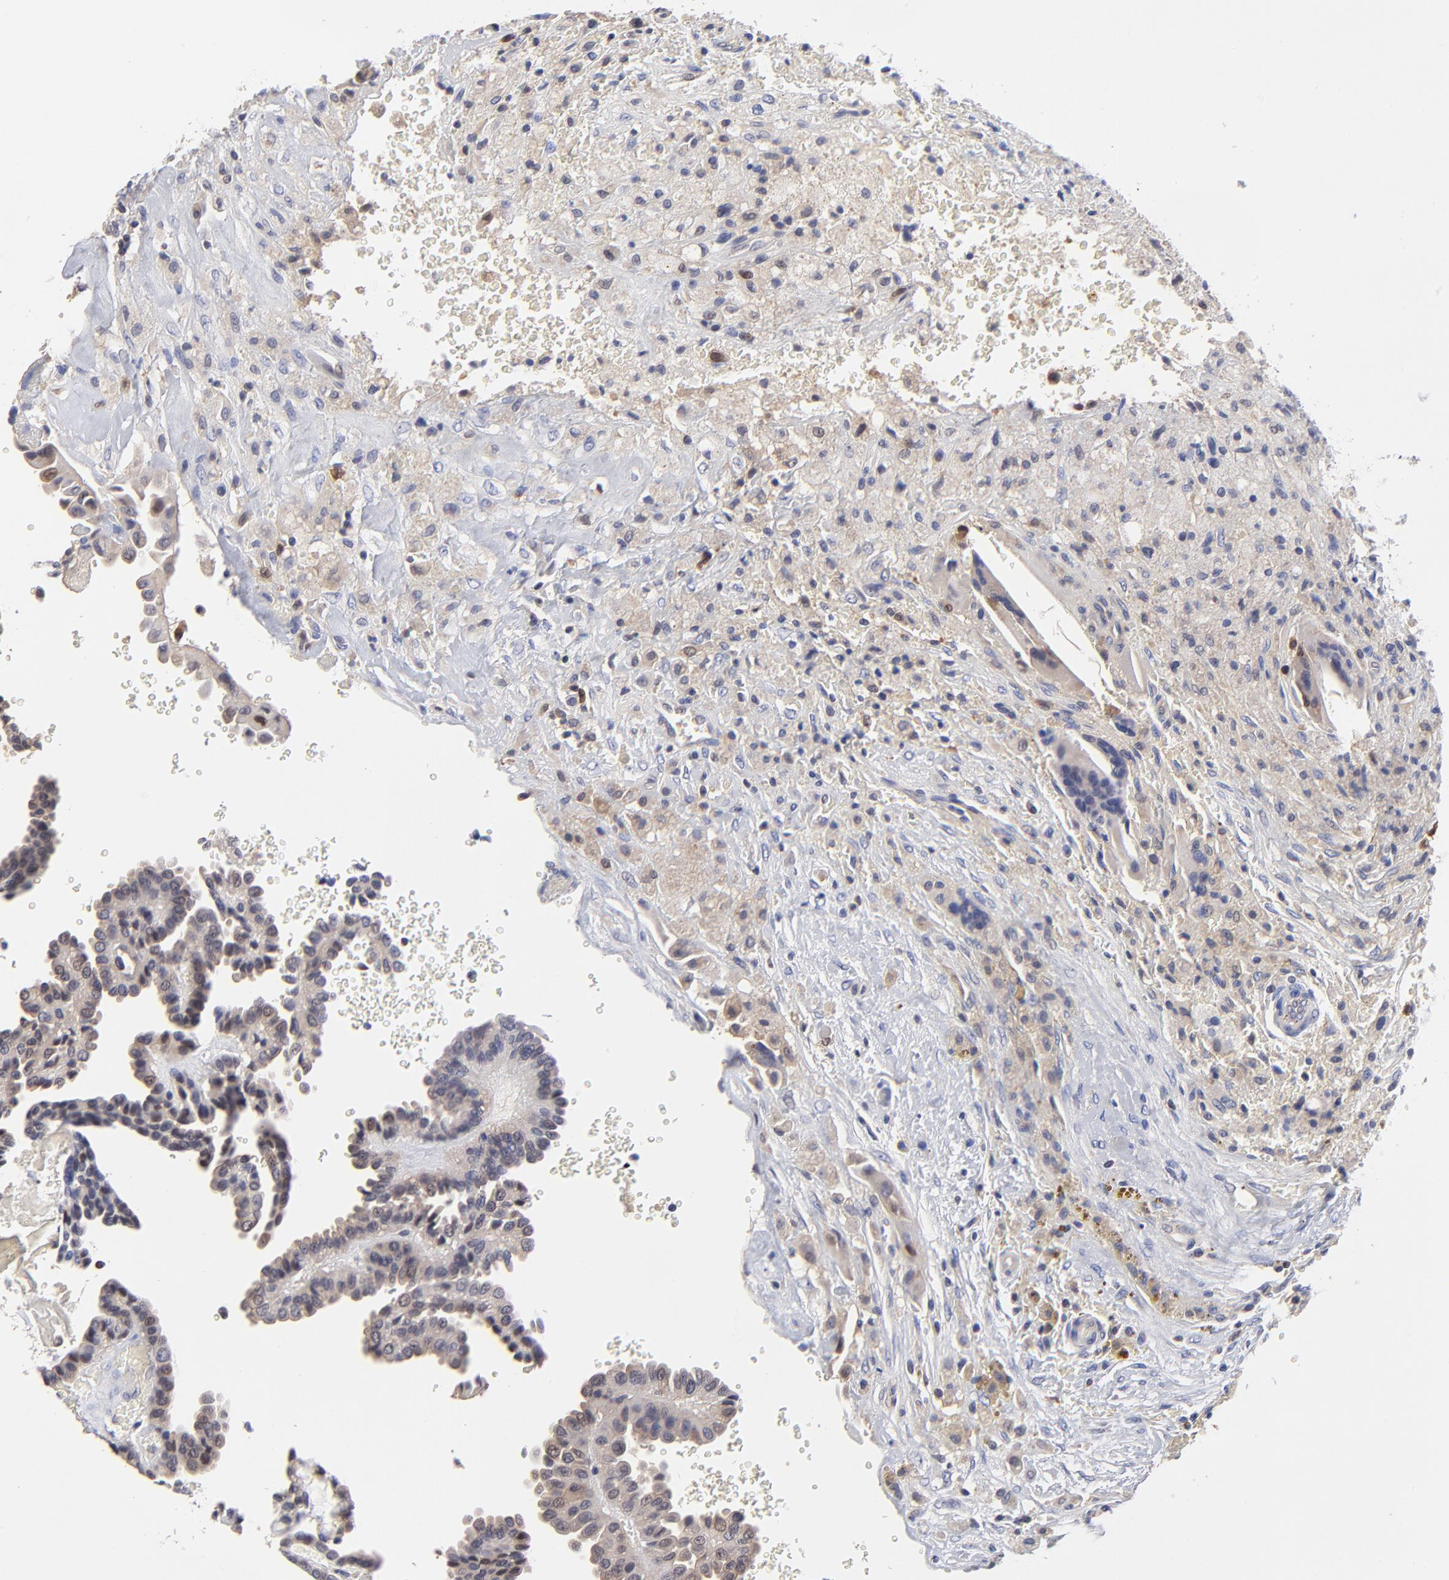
{"staining": {"intensity": "weak", "quantity": "25%-75%", "location": "cytoplasmic/membranous,nuclear"}, "tissue": "thyroid cancer", "cell_type": "Tumor cells", "image_type": "cancer", "snomed": [{"axis": "morphology", "description": "Papillary adenocarcinoma, NOS"}, {"axis": "topography", "description": "Thyroid gland"}], "caption": "Papillary adenocarcinoma (thyroid) tissue displays weak cytoplasmic/membranous and nuclear positivity in approximately 25%-75% of tumor cells", "gene": "DCTPP1", "patient": {"sex": "male", "age": 87}}